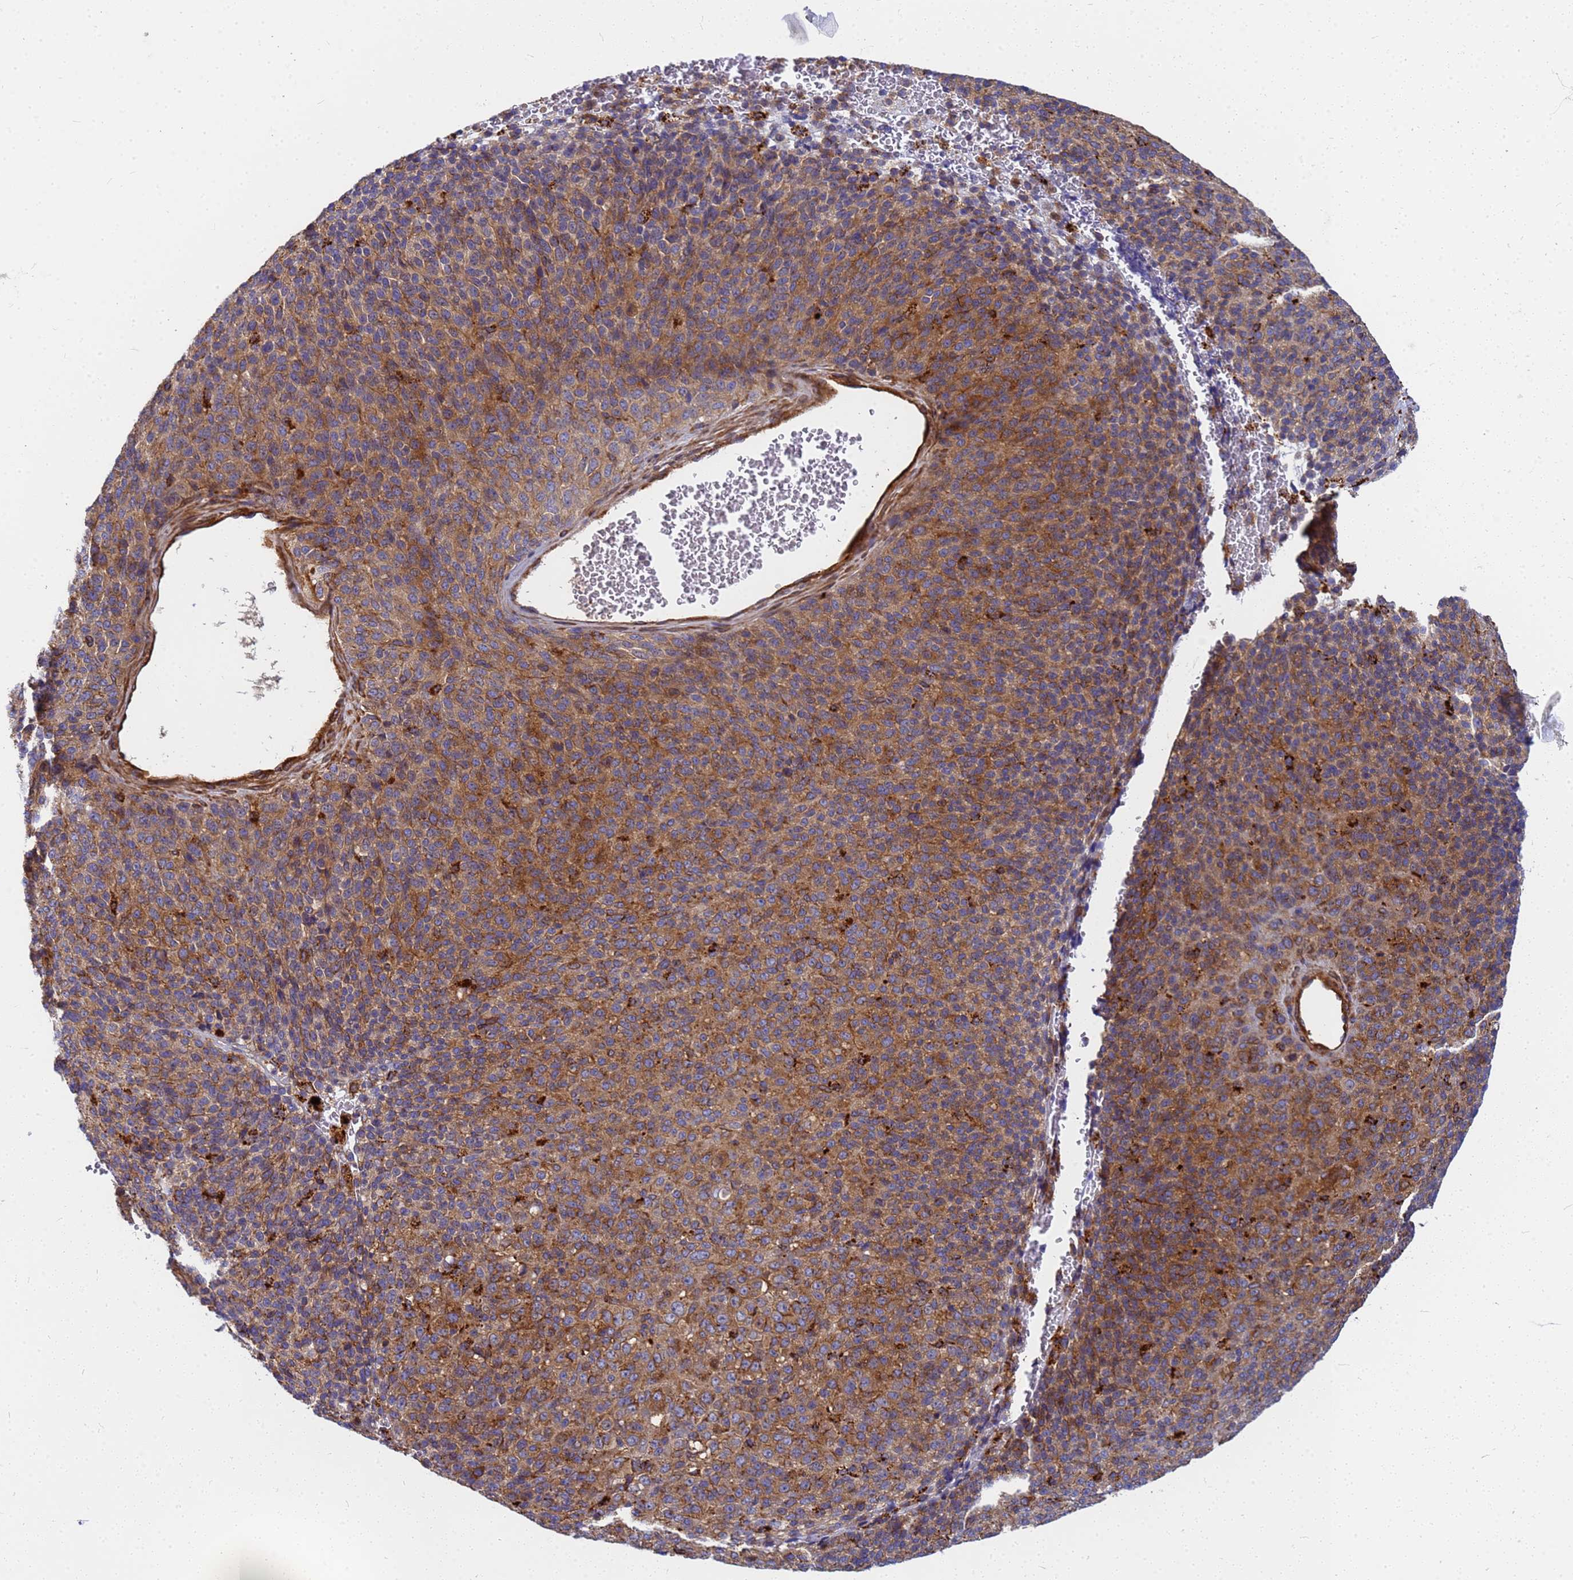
{"staining": {"intensity": "moderate", "quantity": ">75%", "location": "cytoplasmic/membranous"}, "tissue": "melanoma", "cell_type": "Tumor cells", "image_type": "cancer", "snomed": [{"axis": "morphology", "description": "Malignant melanoma, Metastatic site"}, {"axis": "topography", "description": "Brain"}], "caption": "Protein expression analysis of human malignant melanoma (metastatic site) reveals moderate cytoplasmic/membranous expression in approximately >75% of tumor cells.", "gene": "C2CD5", "patient": {"sex": "female", "age": 56}}